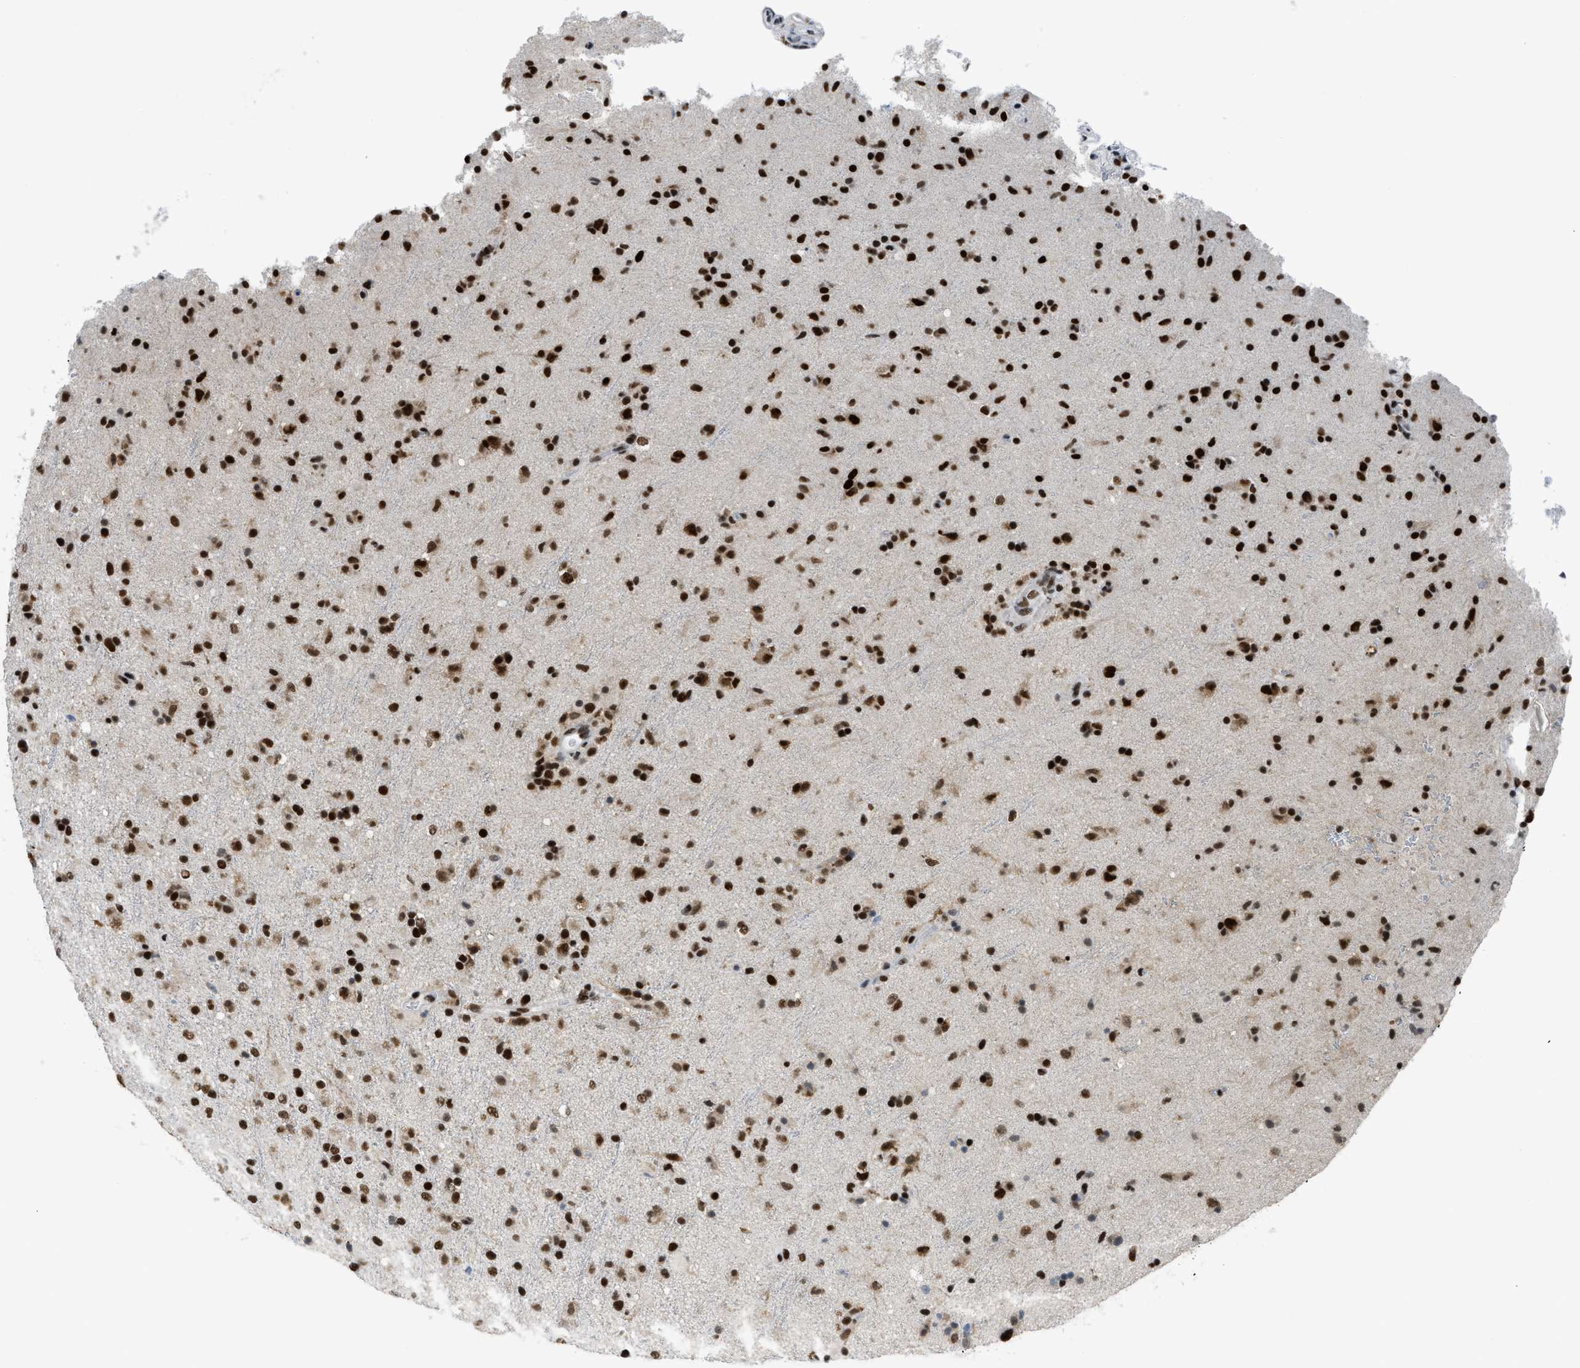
{"staining": {"intensity": "strong", "quantity": ">75%", "location": "nuclear"}, "tissue": "glioma", "cell_type": "Tumor cells", "image_type": "cancer", "snomed": [{"axis": "morphology", "description": "Glioma, malignant, Low grade"}, {"axis": "topography", "description": "Brain"}], "caption": "Human glioma stained for a protein (brown) exhibits strong nuclear positive expression in about >75% of tumor cells.", "gene": "SCAF4", "patient": {"sex": "male", "age": 65}}